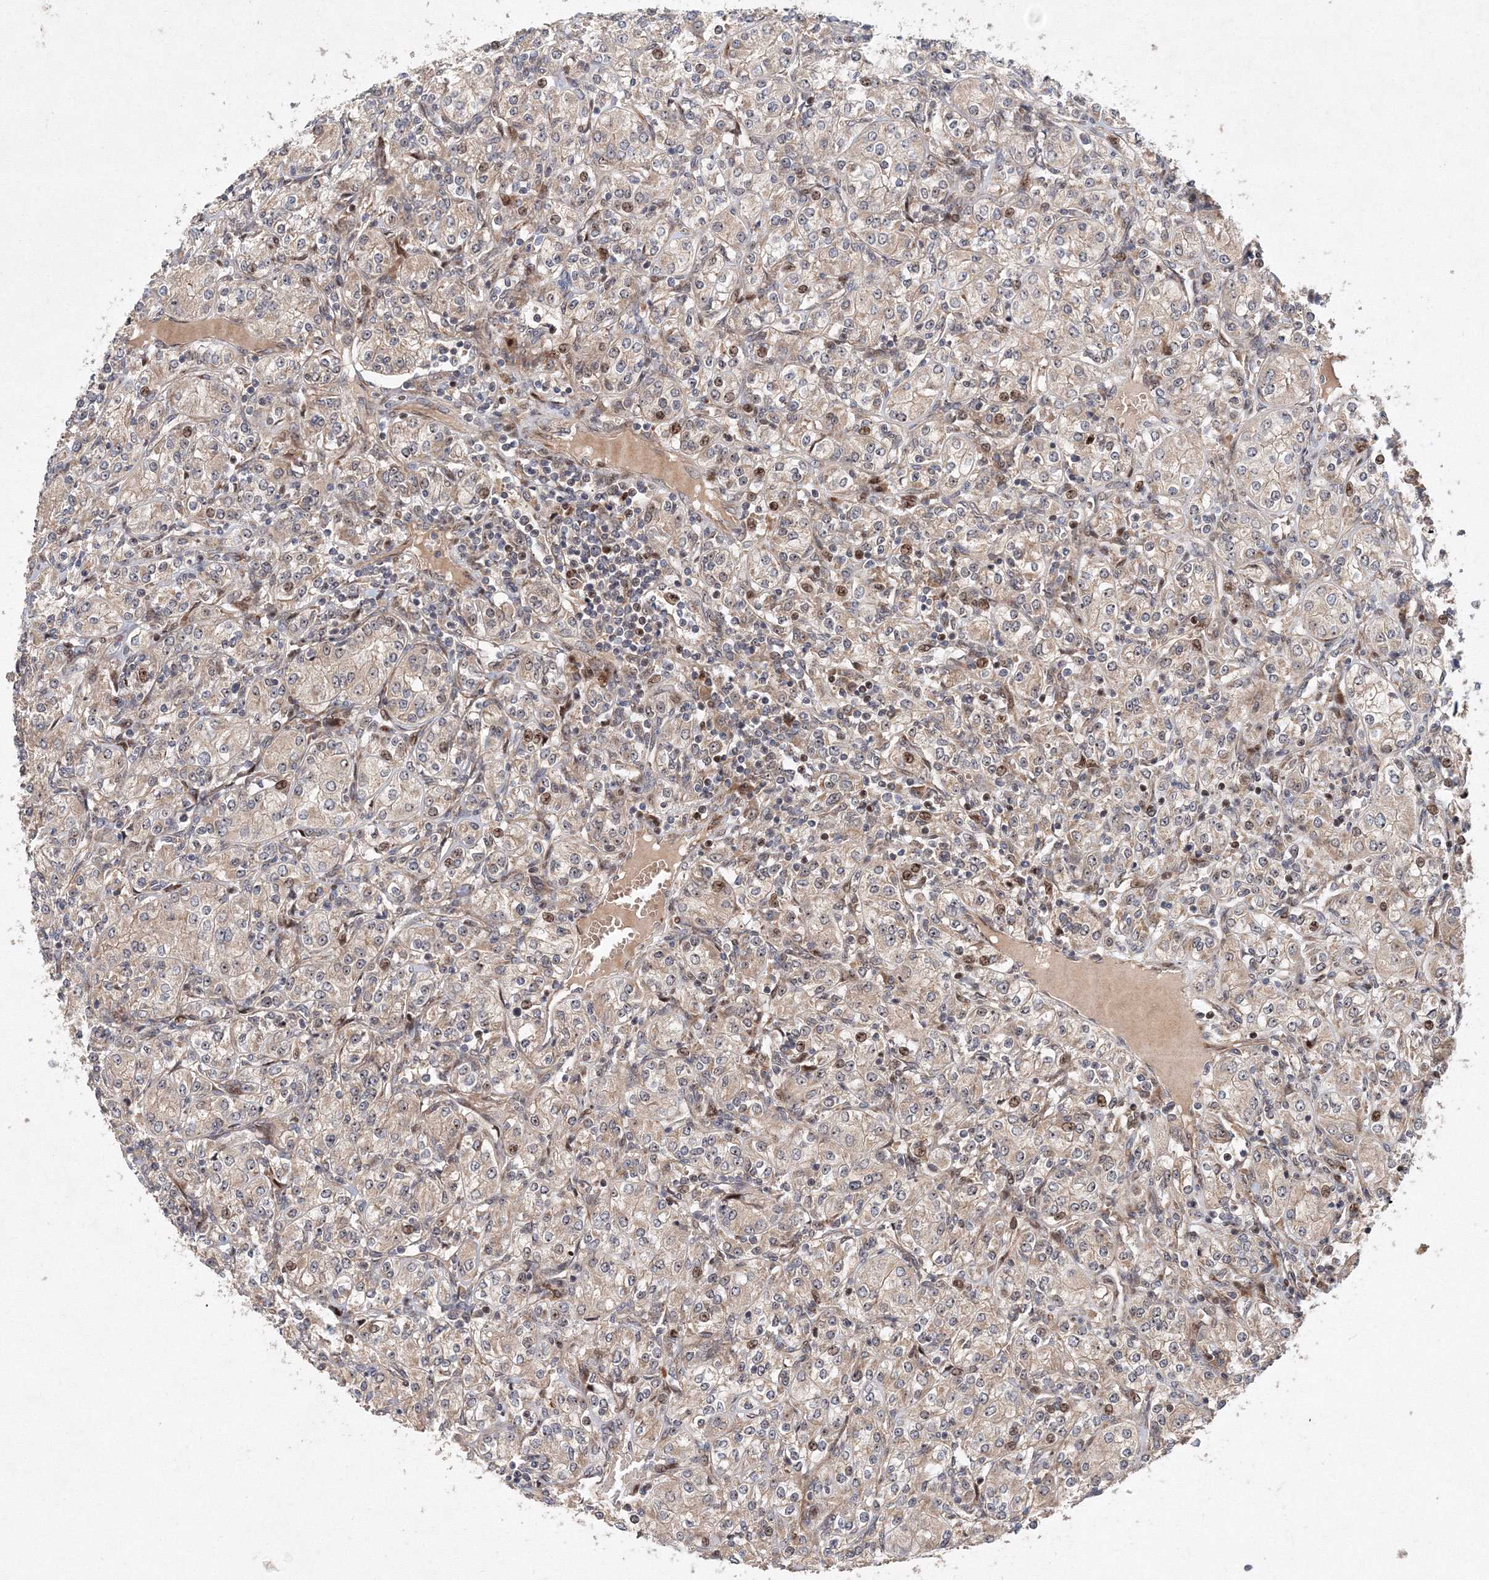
{"staining": {"intensity": "weak", "quantity": "<25%", "location": "cytoplasmic/membranous"}, "tissue": "renal cancer", "cell_type": "Tumor cells", "image_type": "cancer", "snomed": [{"axis": "morphology", "description": "Adenocarcinoma, NOS"}, {"axis": "topography", "description": "Kidney"}], "caption": "IHC histopathology image of neoplastic tissue: renal cancer stained with DAB reveals no significant protein expression in tumor cells. The staining was performed using DAB (3,3'-diaminobenzidine) to visualize the protein expression in brown, while the nuclei were stained in blue with hematoxylin (Magnification: 20x).", "gene": "ANKAR", "patient": {"sex": "male", "age": 77}}